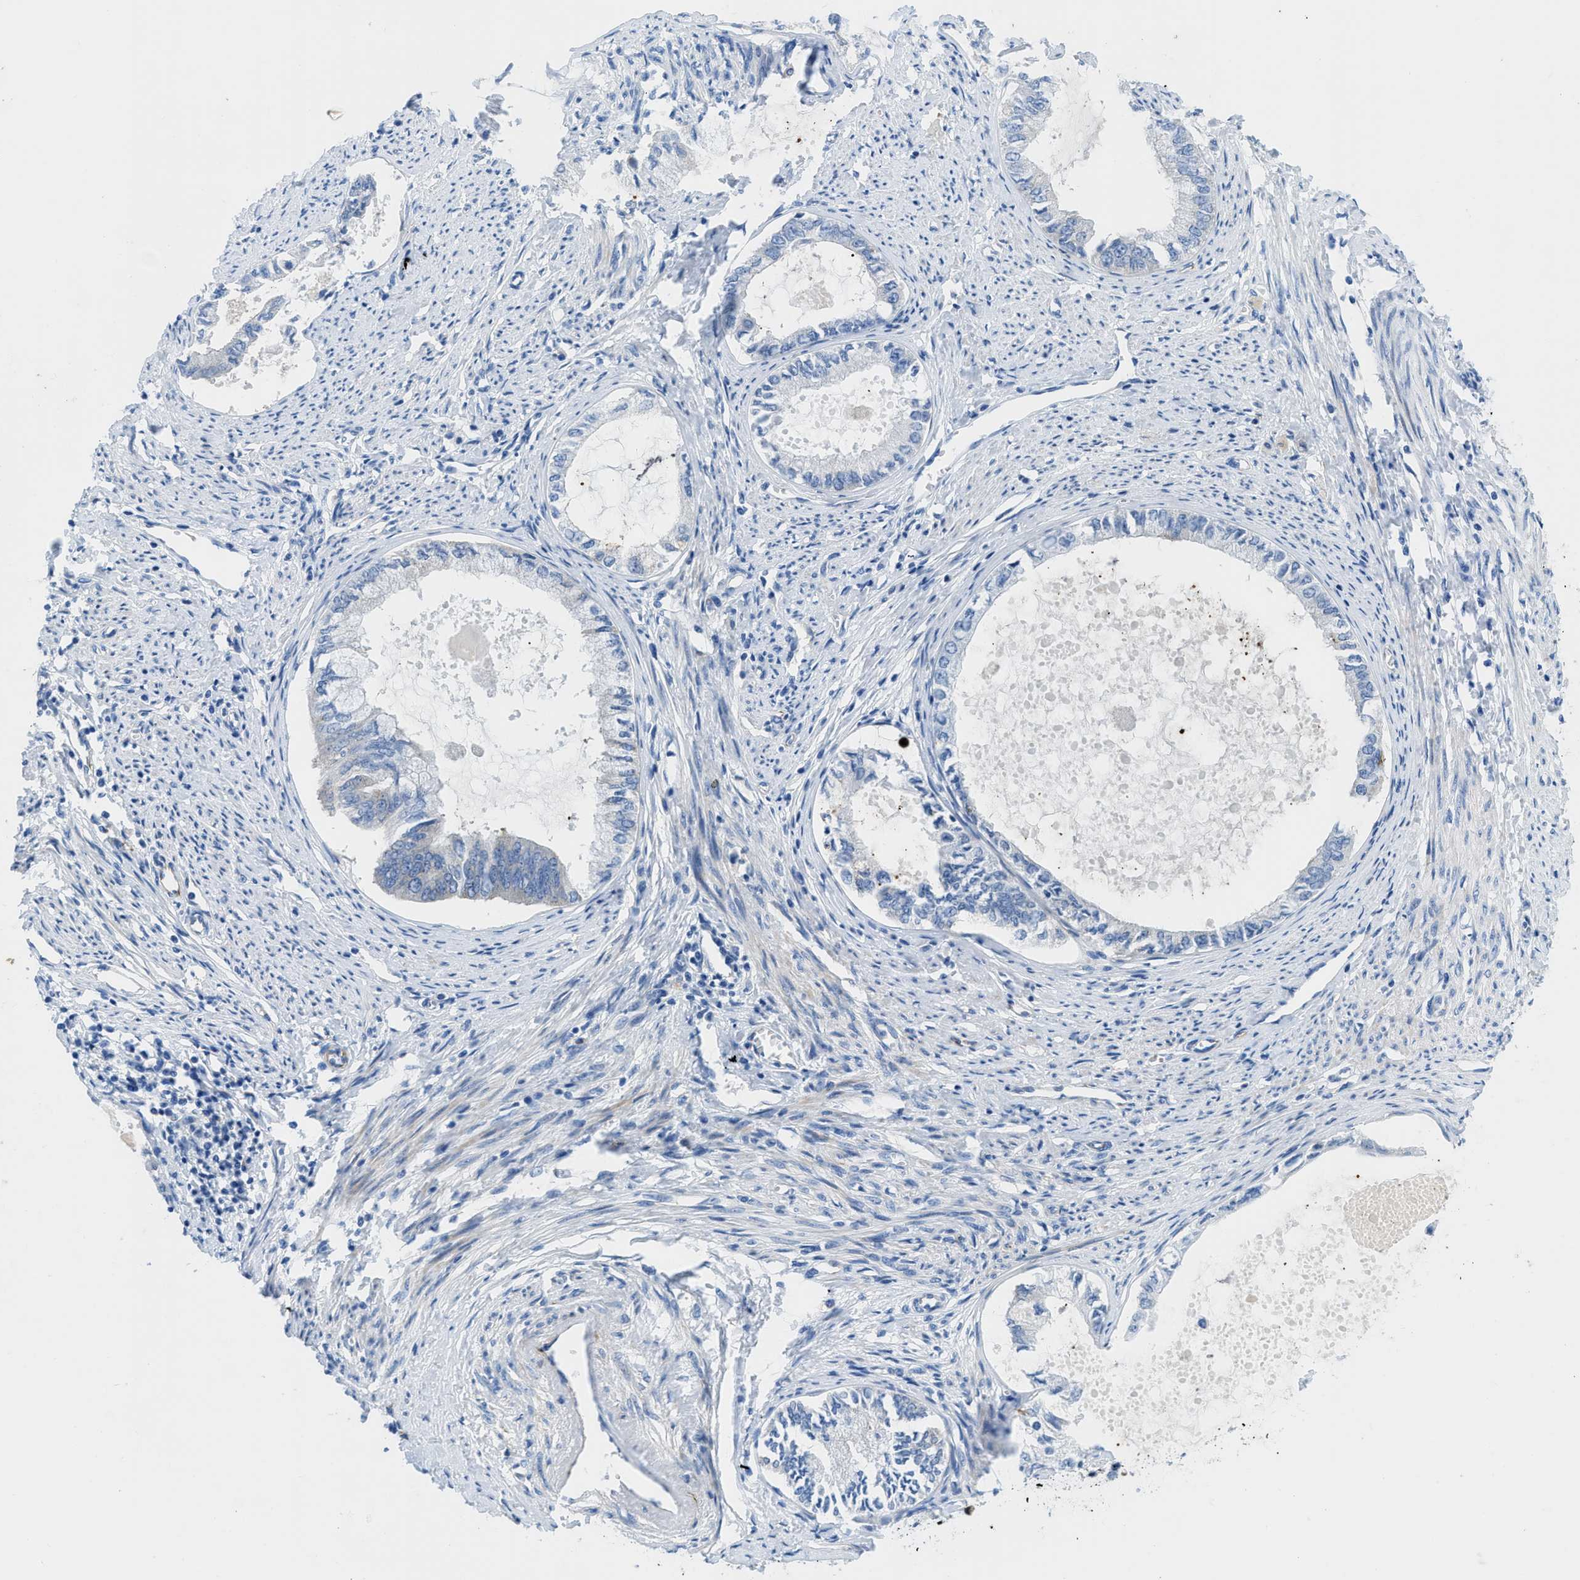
{"staining": {"intensity": "negative", "quantity": "none", "location": "none"}, "tissue": "endometrial cancer", "cell_type": "Tumor cells", "image_type": "cancer", "snomed": [{"axis": "morphology", "description": "Adenocarcinoma, NOS"}, {"axis": "topography", "description": "Endometrium"}], "caption": "This image is of endometrial adenocarcinoma stained with IHC to label a protein in brown with the nuclei are counter-stained blue. There is no positivity in tumor cells.", "gene": "XCR1", "patient": {"sex": "female", "age": 86}}